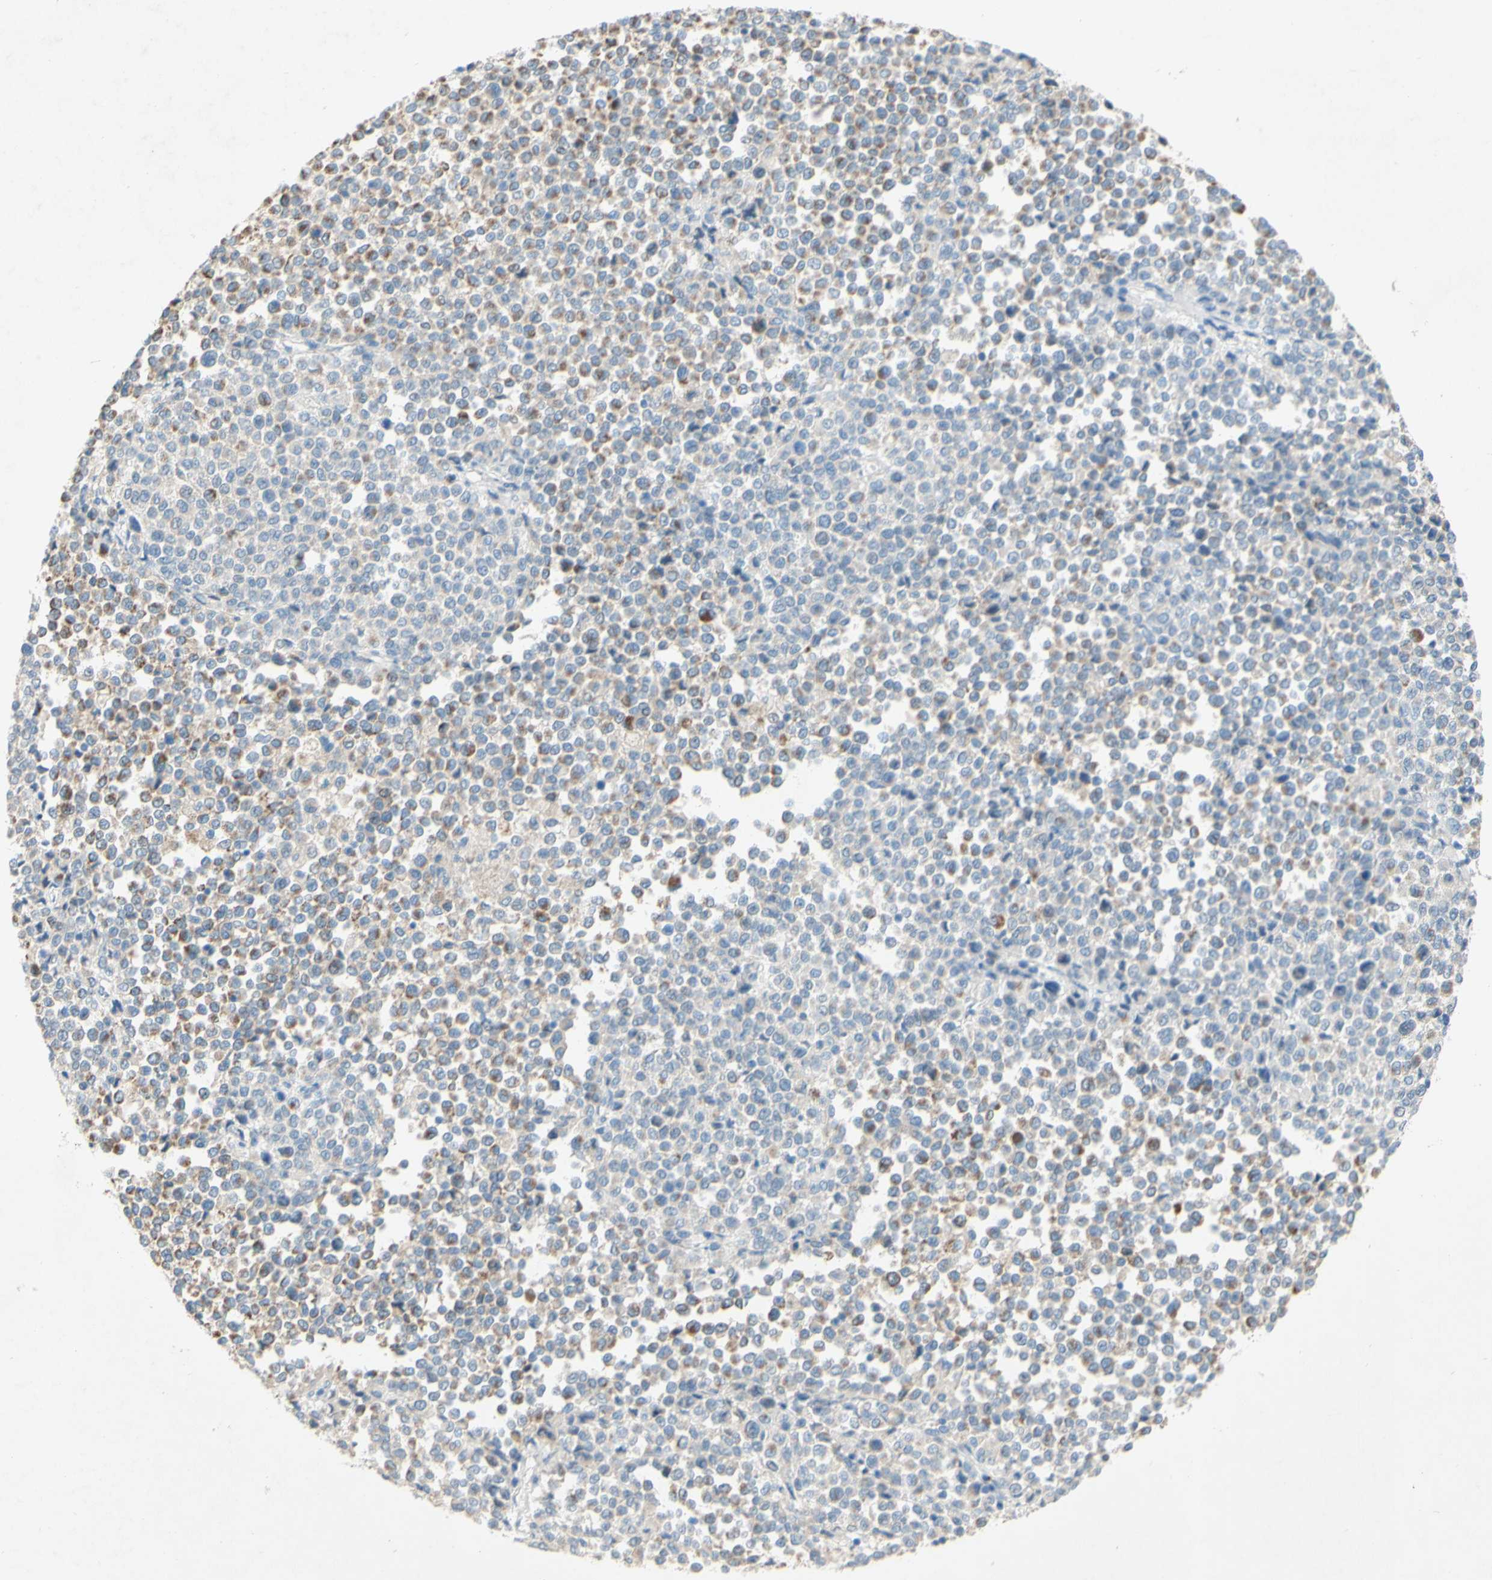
{"staining": {"intensity": "negative", "quantity": "none", "location": "none"}, "tissue": "melanoma", "cell_type": "Tumor cells", "image_type": "cancer", "snomed": [{"axis": "morphology", "description": "Malignant melanoma, Metastatic site"}, {"axis": "topography", "description": "Pancreas"}], "caption": "Immunohistochemical staining of malignant melanoma (metastatic site) displays no significant expression in tumor cells. (DAB (3,3'-diaminobenzidine) immunohistochemistry (IHC), high magnification).", "gene": "ACADL", "patient": {"sex": "female", "age": 30}}